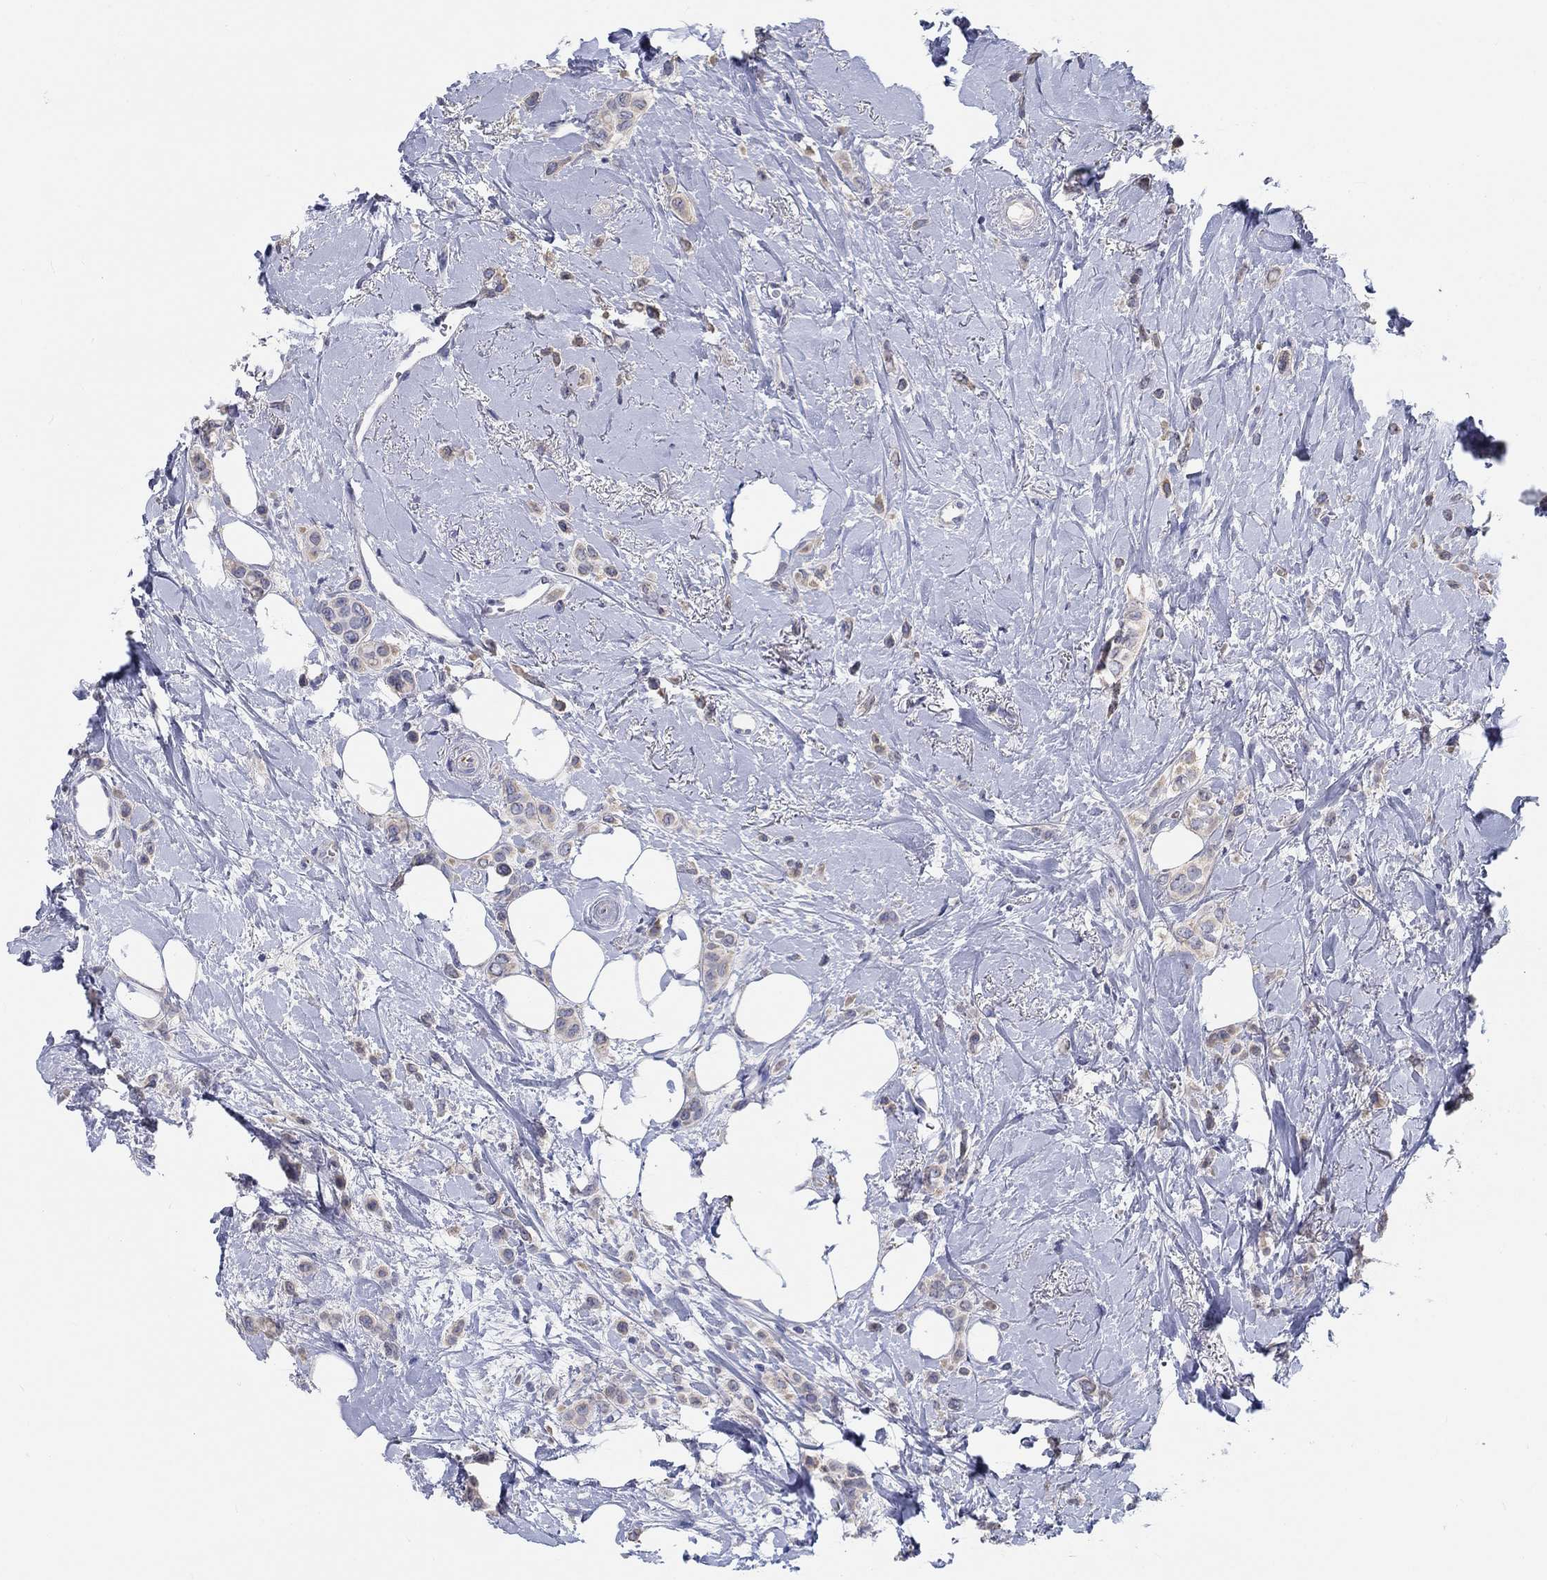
{"staining": {"intensity": "weak", "quantity": "25%-75%", "location": "cytoplasmic/membranous"}, "tissue": "breast cancer", "cell_type": "Tumor cells", "image_type": "cancer", "snomed": [{"axis": "morphology", "description": "Lobular carcinoma"}, {"axis": "topography", "description": "Breast"}], "caption": "IHC of breast lobular carcinoma exhibits low levels of weak cytoplasmic/membranous expression in approximately 25%-75% of tumor cells.", "gene": "LRRC4C", "patient": {"sex": "female", "age": 66}}